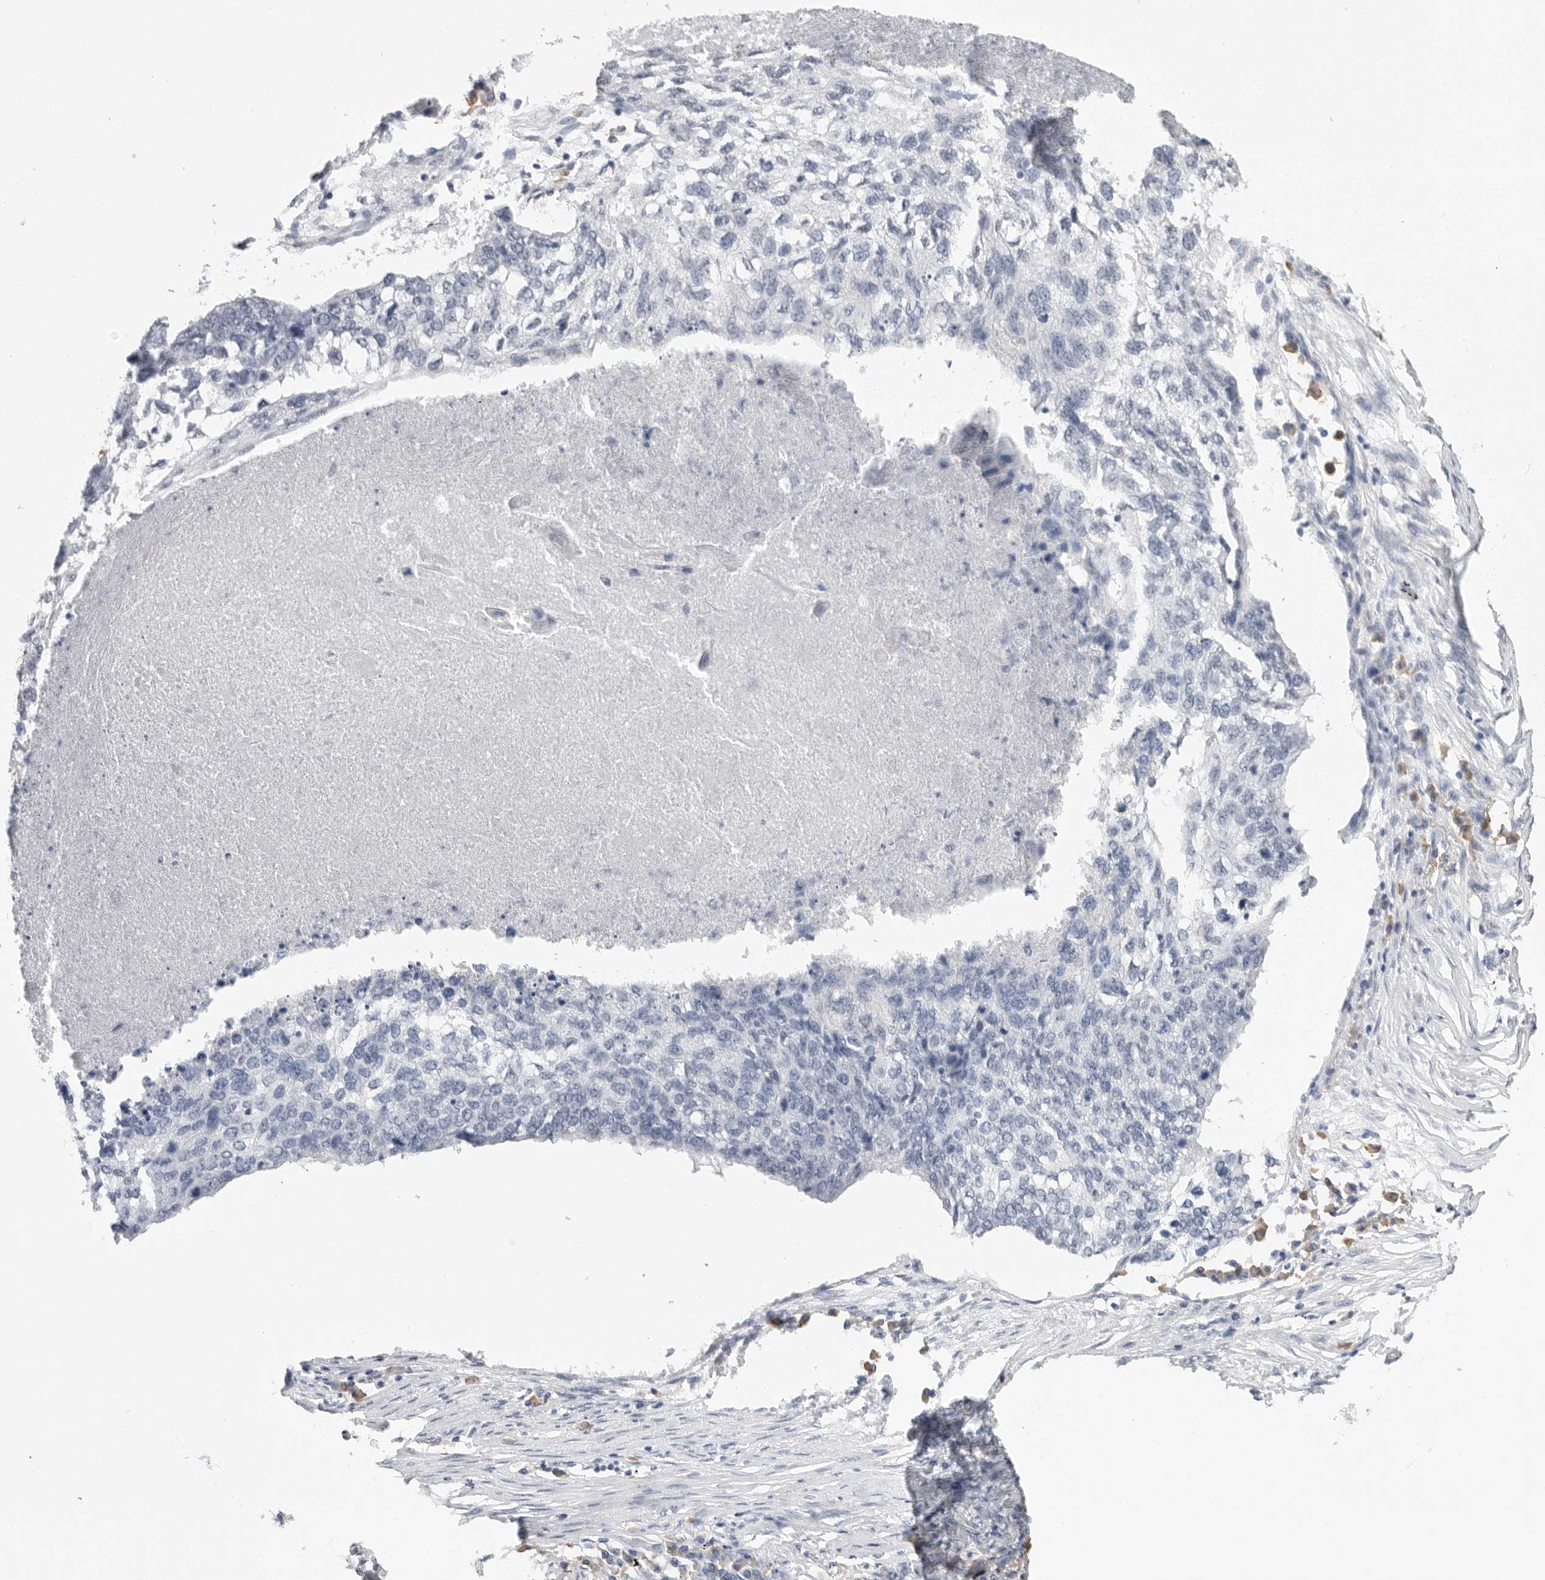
{"staining": {"intensity": "negative", "quantity": "none", "location": "none"}, "tissue": "lung cancer", "cell_type": "Tumor cells", "image_type": "cancer", "snomed": [{"axis": "morphology", "description": "Squamous cell carcinoma, NOS"}, {"axis": "topography", "description": "Lung"}], "caption": "There is no significant staining in tumor cells of lung squamous cell carcinoma.", "gene": "ARHGEF10", "patient": {"sex": "female", "age": 63}}